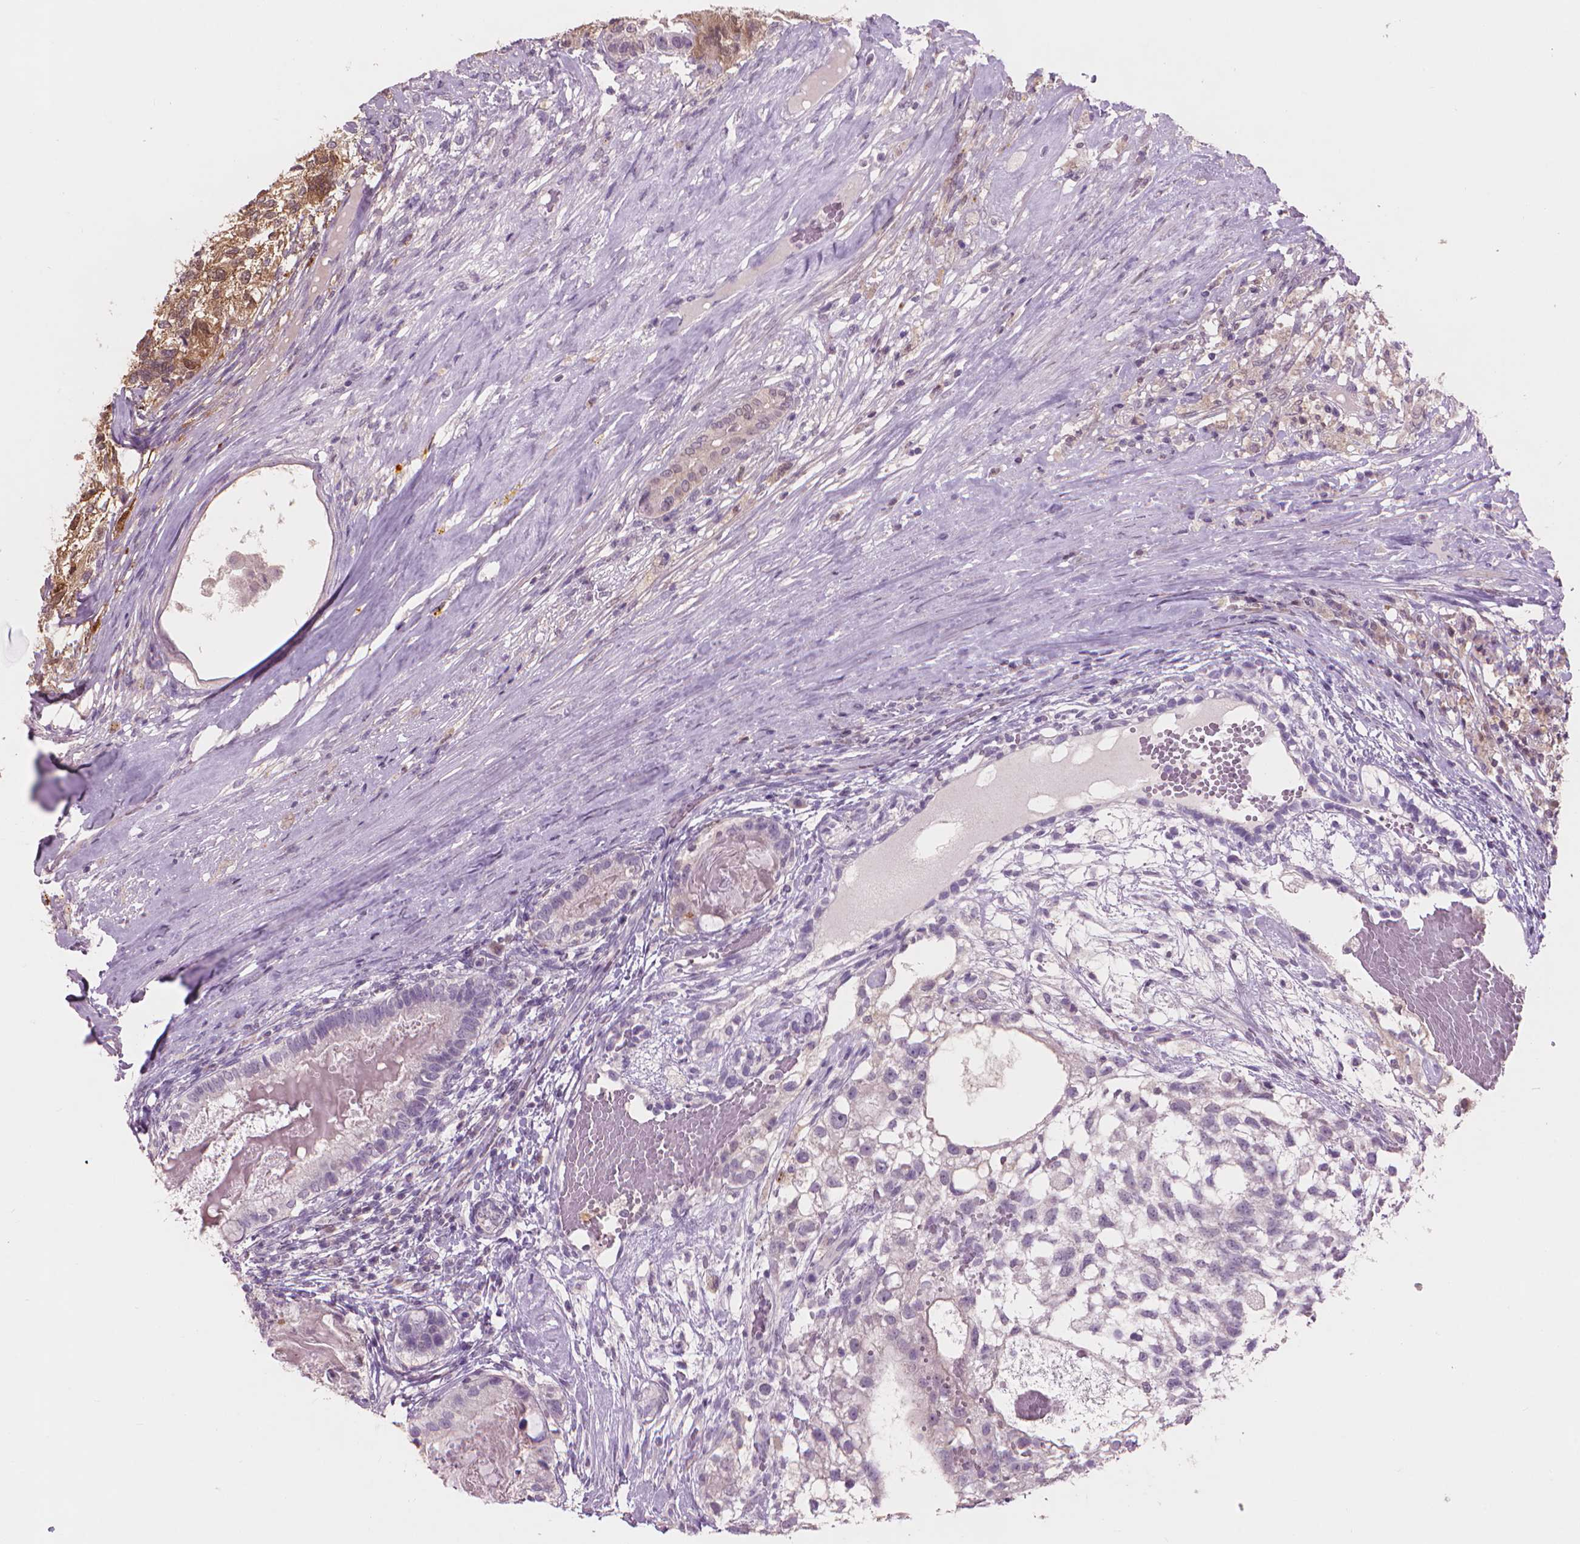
{"staining": {"intensity": "negative", "quantity": "none", "location": "none"}, "tissue": "testis cancer", "cell_type": "Tumor cells", "image_type": "cancer", "snomed": [{"axis": "morphology", "description": "Seminoma, NOS"}, {"axis": "morphology", "description": "Carcinoma, Embryonal, NOS"}, {"axis": "topography", "description": "Testis"}], "caption": "DAB (3,3'-diaminobenzidine) immunohistochemical staining of testis cancer displays no significant staining in tumor cells. The staining was performed using DAB to visualize the protein expression in brown, while the nuclei were stained in blue with hematoxylin (Magnification: 20x).", "gene": "ENO2", "patient": {"sex": "male", "age": 41}}